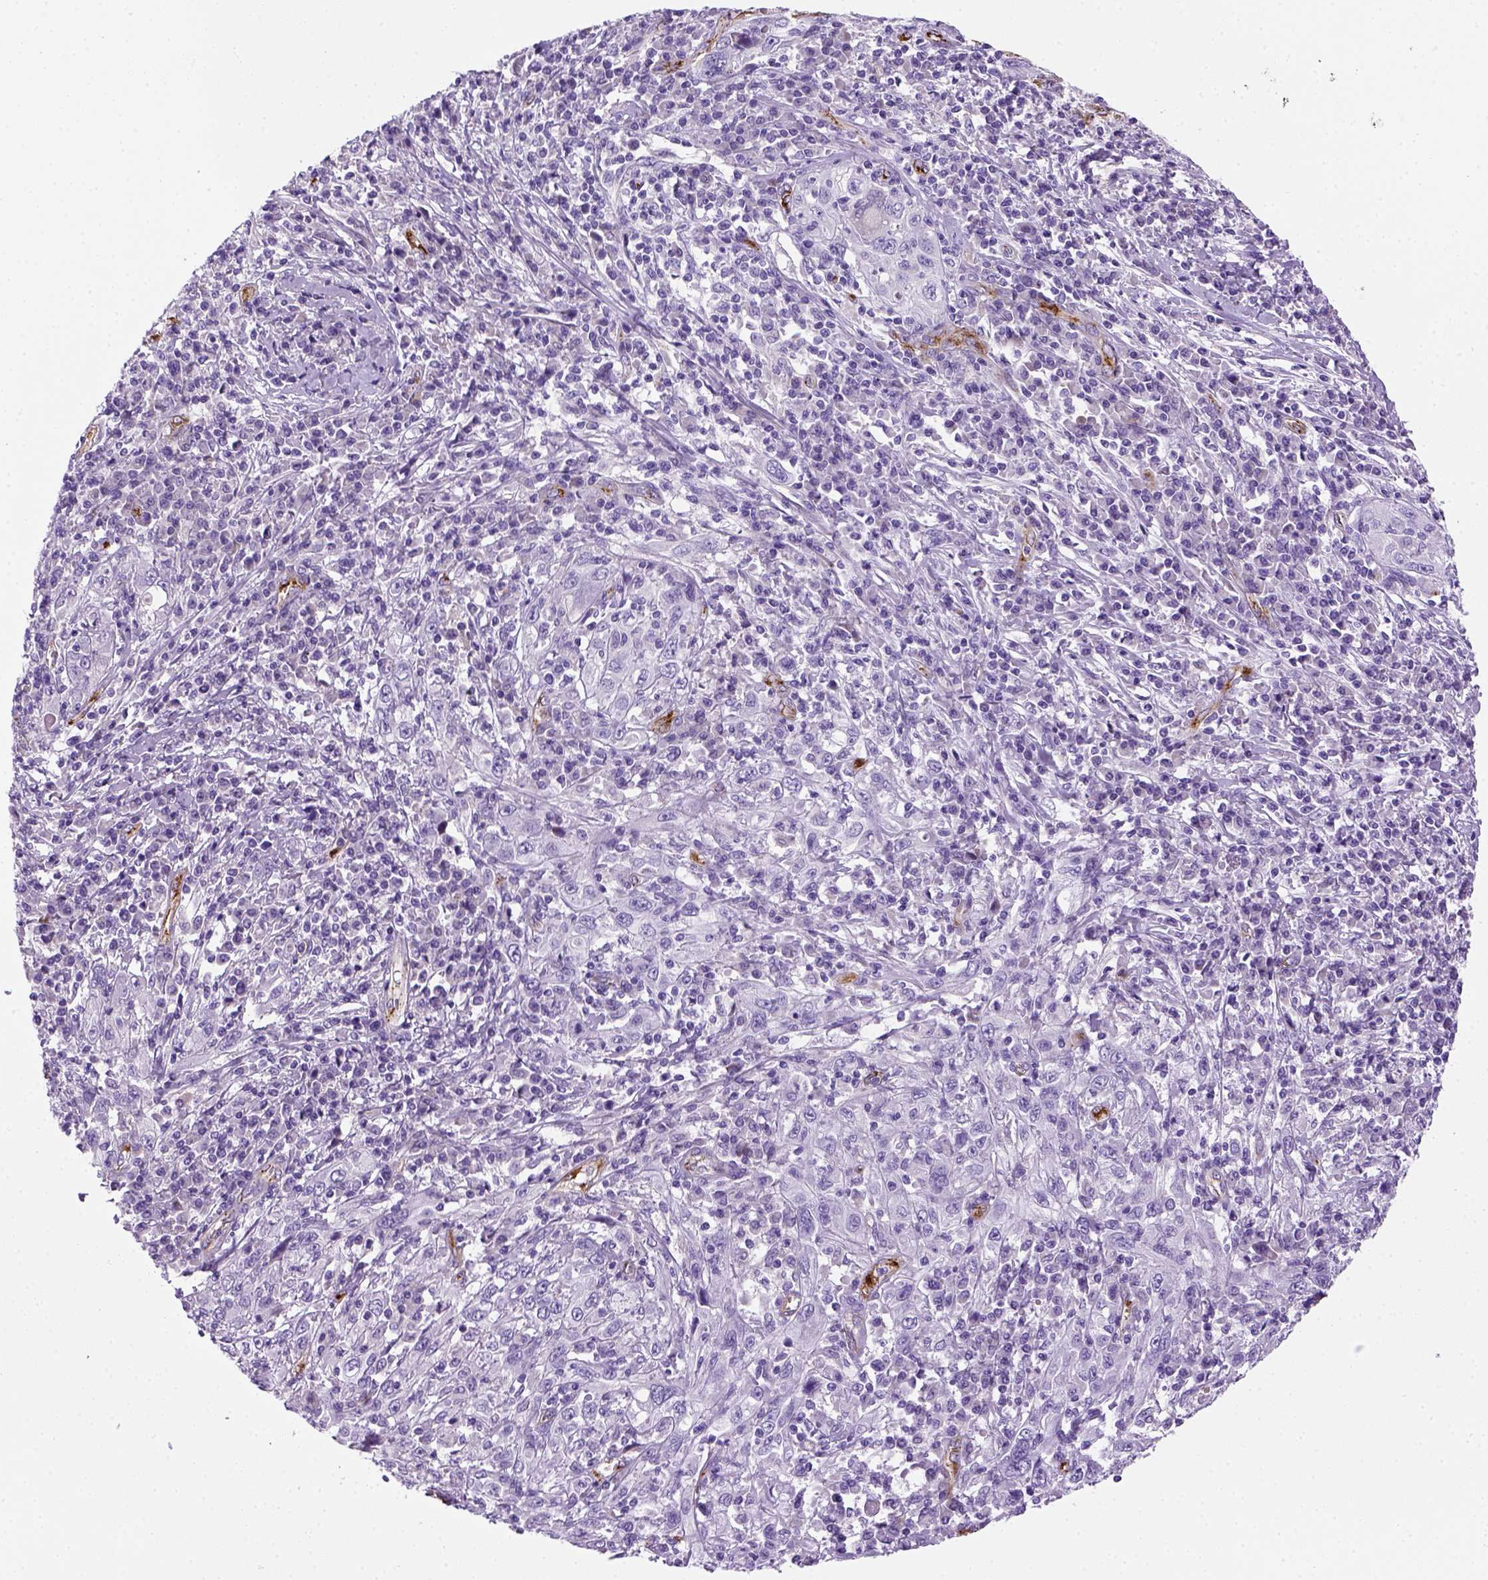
{"staining": {"intensity": "negative", "quantity": "none", "location": "none"}, "tissue": "cervical cancer", "cell_type": "Tumor cells", "image_type": "cancer", "snomed": [{"axis": "morphology", "description": "Squamous cell carcinoma, NOS"}, {"axis": "topography", "description": "Cervix"}], "caption": "This is a photomicrograph of immunohistochemistry staining of squamous cell carcinoma (cervical), which shows no expression in tumor cells.", "gene": "VWF", "patient": {"sex": "female", "age": 46}}